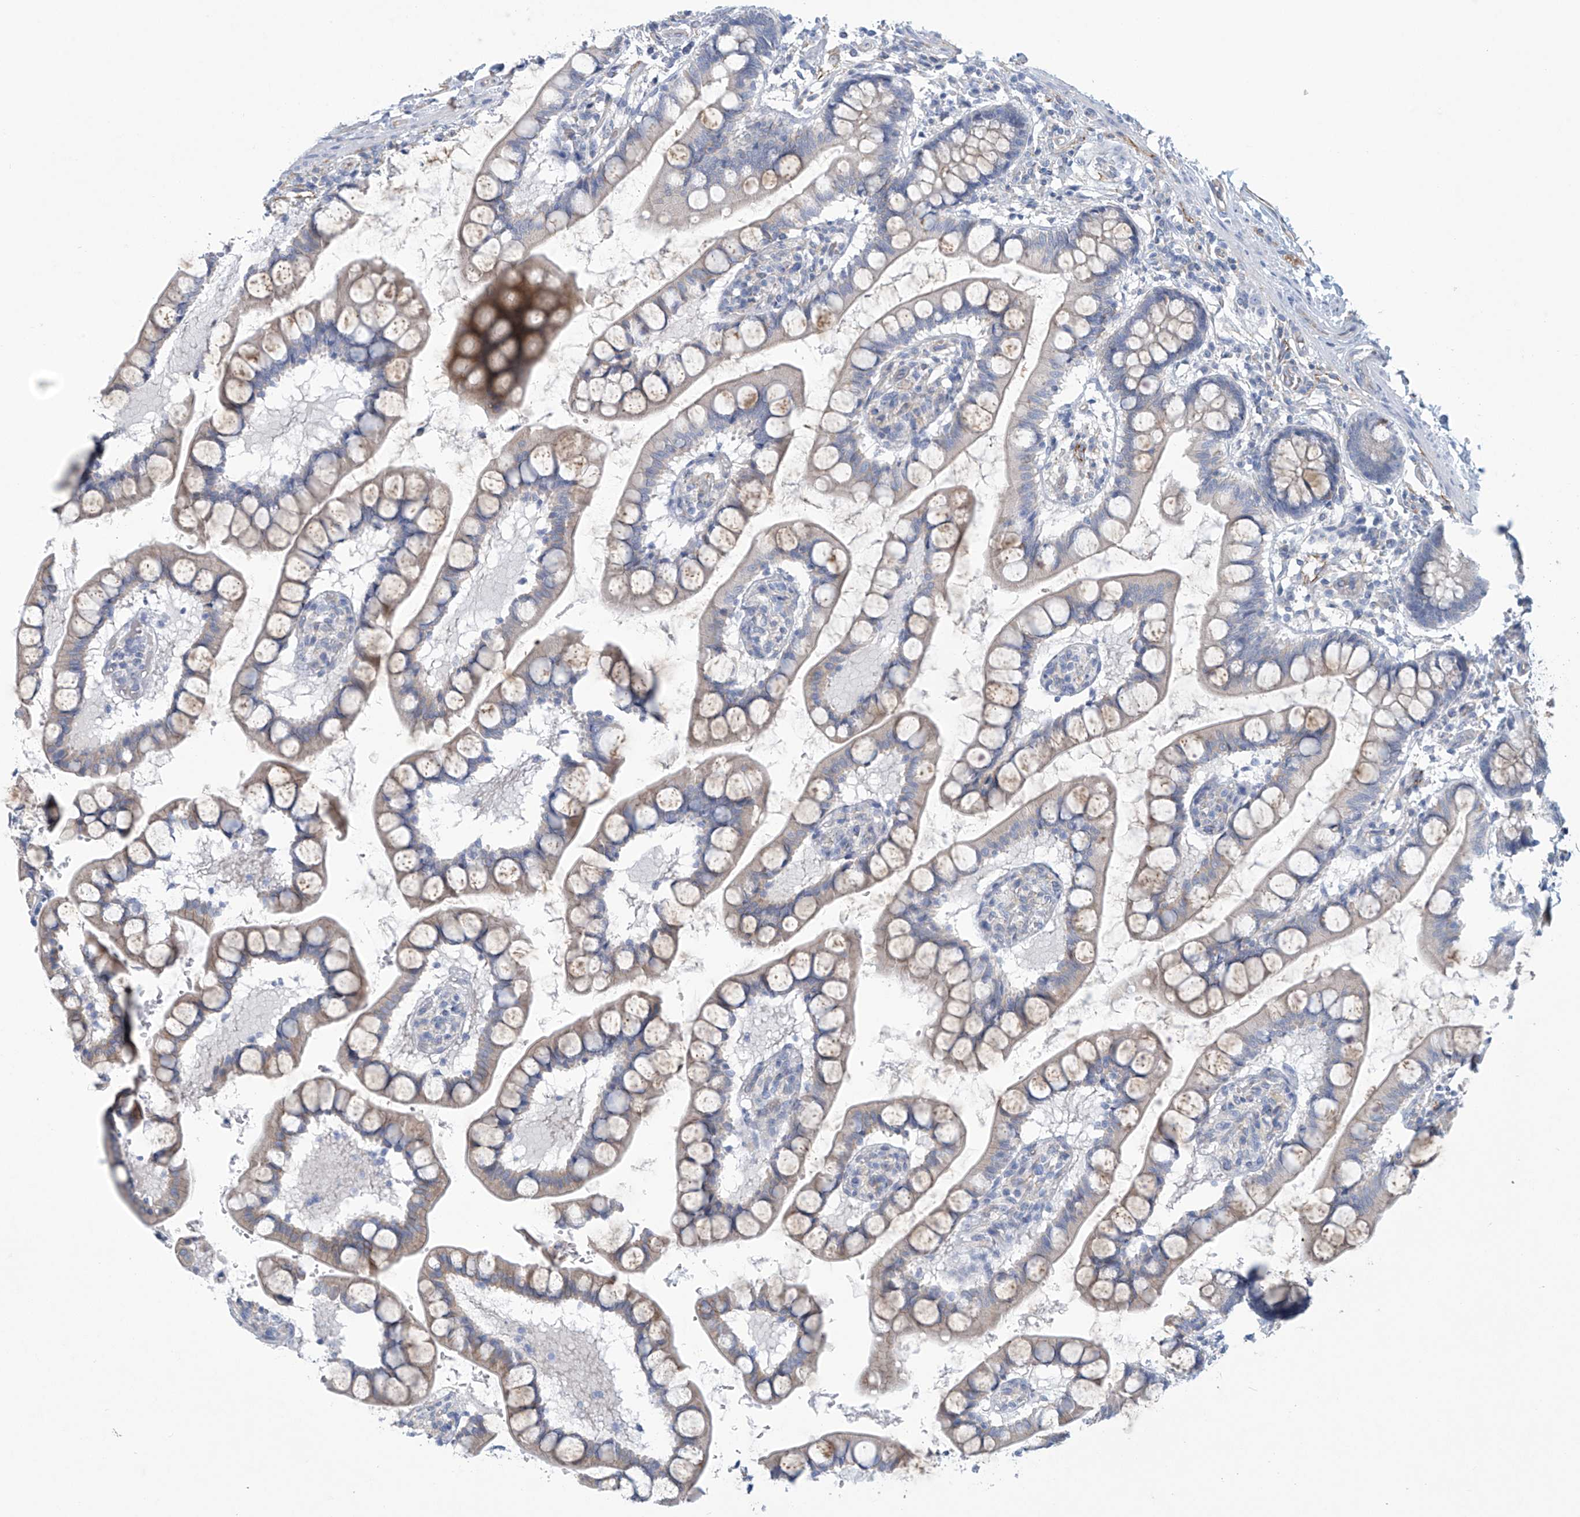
{"staining": {"intensity": "moderate", "quantity": "<25%", "location": "cytoplasmic/membranous"}, "tissue": "small intestine", "cell_type": "Glandular cells", "image_type": "normal", "snomed": [{"axis": "morphology", "description": "Normal tissue, NOS"}, {"axis": "topography", "description": "Small intestine"}], "caption": "Immunohistochemistry (IHC) of unremarkable small intestine displays low levels of moderate cytoplasmic/membranous expression in about <25% of glandular cells.", "gene": "ABHD13", "patient": {"sex": "male", "age": 52}}